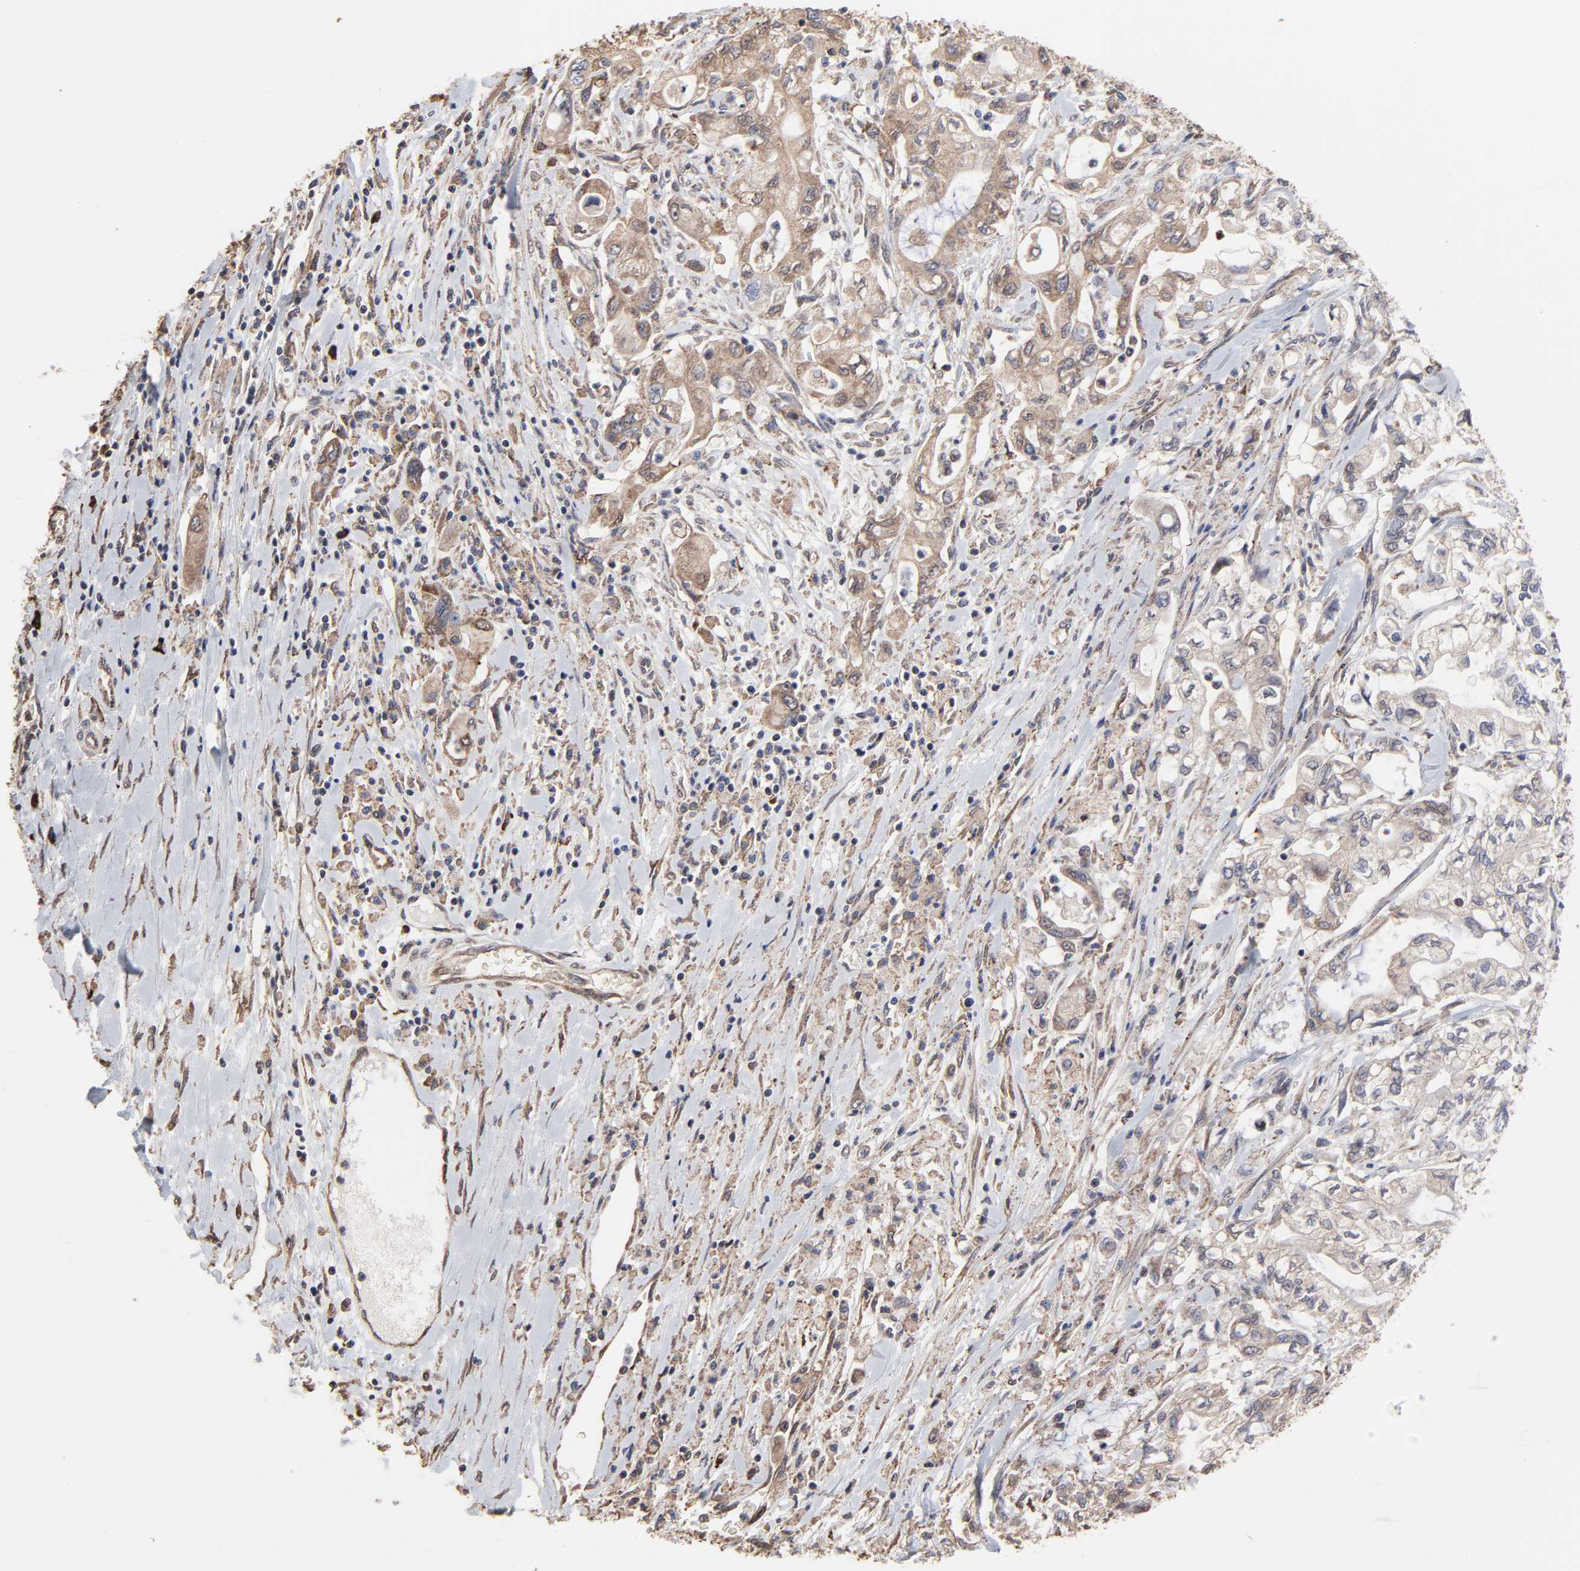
{"staining": {"intensity": "weak", "quantity": "25%-75%", "location": "cytoplasmic/membranous"}, "tissue": "pancreatic cancer", "cell_type": "Tumor cells", "image_type": "cancer", "snomed": [{"axis": "morphology", "description": "Adenocarcinoma, NOS"}, {"axis": "topography", "description": "Pancreas"}], "caption": "Immunohistochemical staining of pancreatic cancer (adenocarcinoma) demonstrates weak cytoplasmic/membranous protein staining in approximately 25%-75% of tumor cells.", "gene": "CHM", "patient": {"sex": "male", "age": 79}}